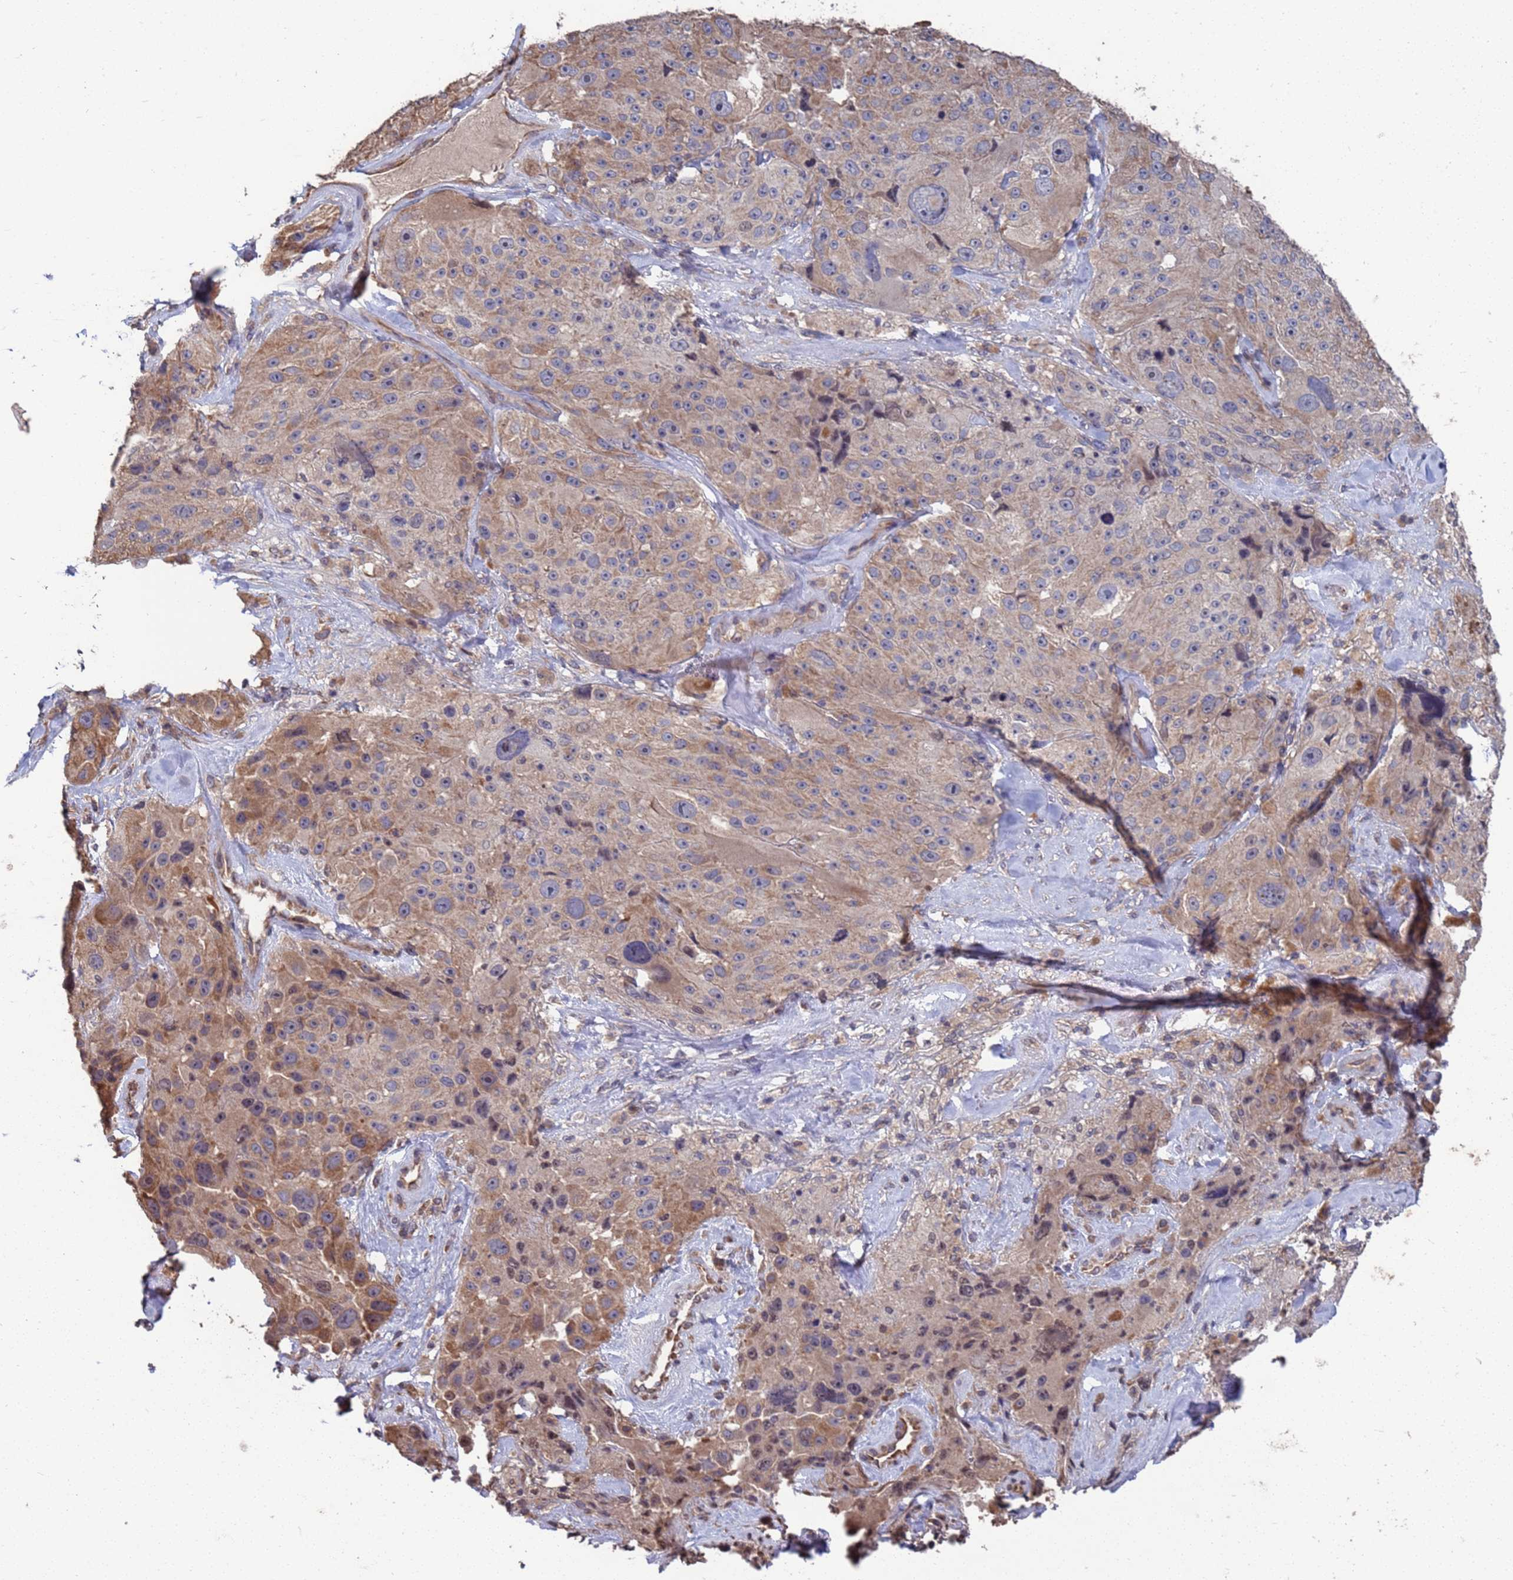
{"staining": {"intensity": "moderate", "quantity": ">75%", "location": "cytoplasmic/membranous"}, "tissue": "melanoma", "cell_type": "Tumor cells", "image_type": "cancer", "snomed": [{"axis": "morphology", "description": "Malignant melanoma, Metastatic site"}, {"axis": "topography", "description": "Lymph node"}], "caption": "The image exhibits a brown stain indicating the presence of a protein in the cytoplasmic/membranous of tumor cells in melanoma.", "gene": "CFAP119", "patient": {"sex": "male", "age": 62}}